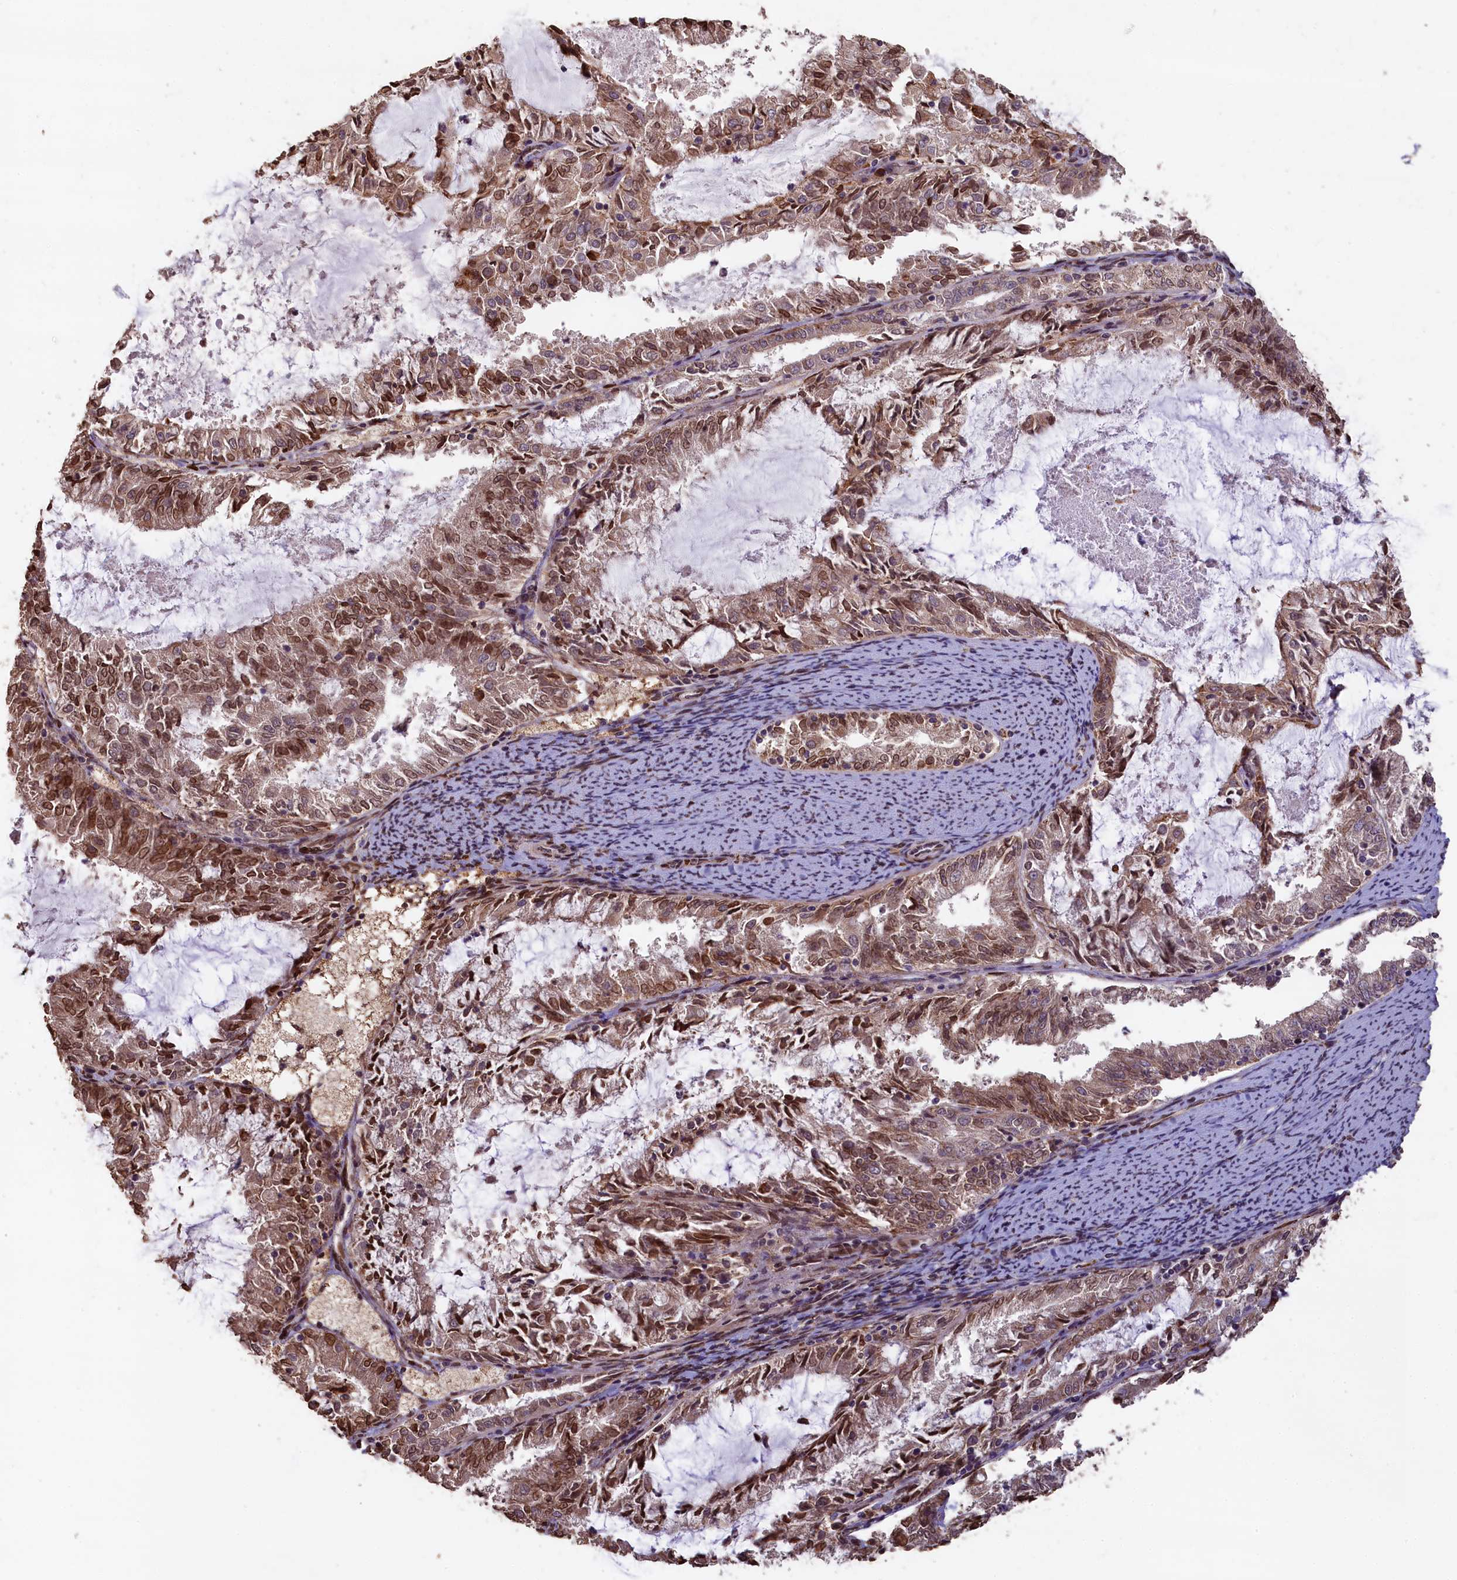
{"staining": {"intensity": "moderate", "quantity": ">75%", "location": "cytoplasmic/membranous,nuclear"}, "tissue": "endometrial cancer", "cell_type": "Tumor cells", "image_type": "cancer", "snomed": [{"axis": "morphology", "description": "Adenocarcinoma, NOS"}, {"axis": "topography", "description": "Endometrium"}], "caption": "Immunohistochemistry (IHC) of human endometrial cancer (adenocarcinoma) shows medium levels of moderate cytoplasmic/membranous and nuclear staining in approximately >75% of tumor cells. The staining was performed using DAB, with brown indicating positive protein expression. Nuclei are stained blue with hematoxylin.", "gene": "SLC38A7", "patient": {"sex": "female", "age": 57}}